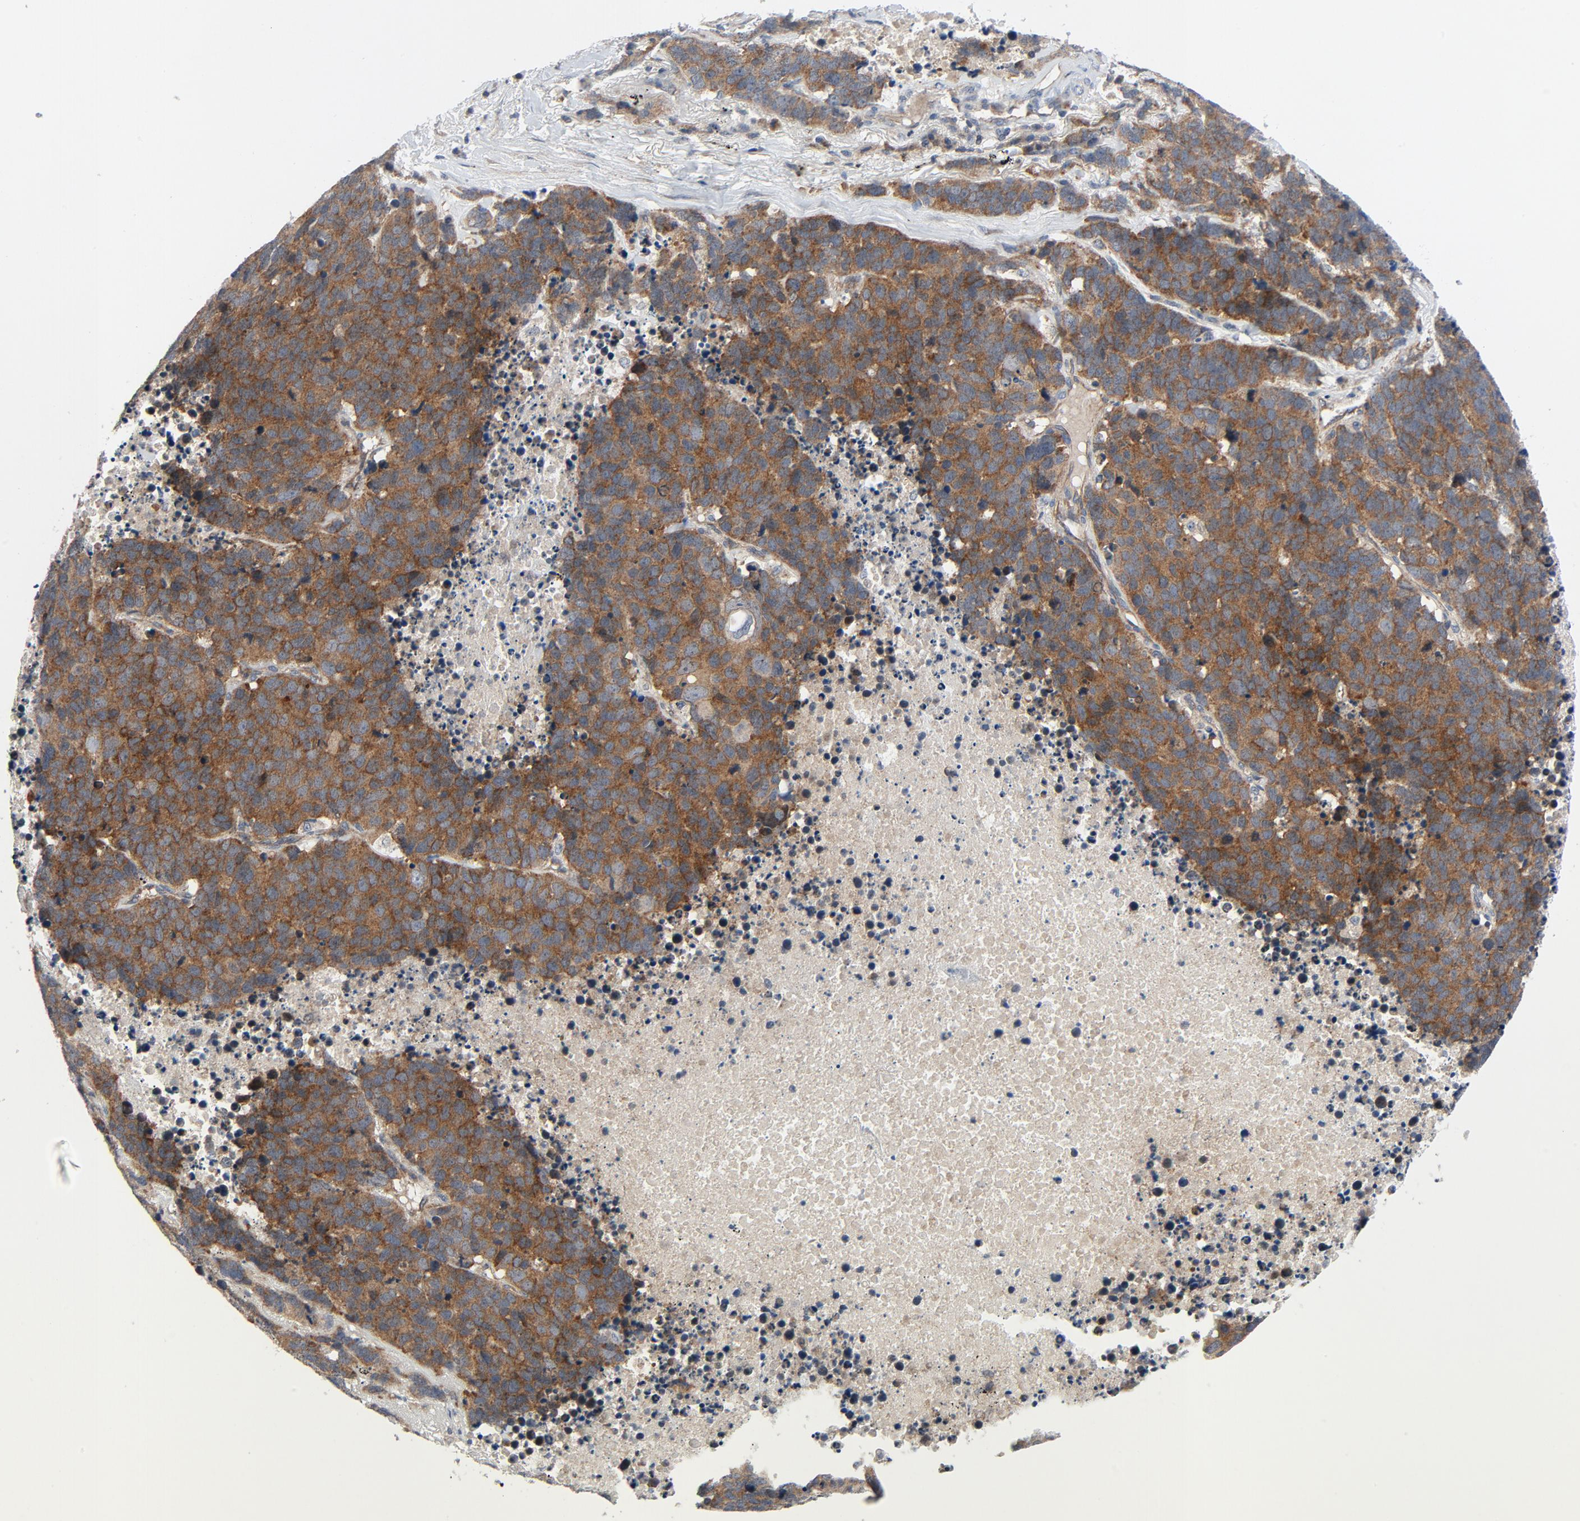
{"staining": {"intensity": "moderate", "quantity": ">75%", "location": "cytoplasmic/membranous"}, "tissue": "lung cancer", "cell_type": "Tumor cells", "image_type": "cancer", "snomed": [{"axis": "morphology", "description": "Carcinoid, malignant, NOS"}, {"axis": "topography", "description": "Lung"}], "caption": "The histopathology image shows a brown stain indicating the presence of a protein in the cytoplasmic/membranous of tumor cells in lung malignant carcinoid.", "gene": "TSG101", "patient": {"sex": "male", "age": 60}}